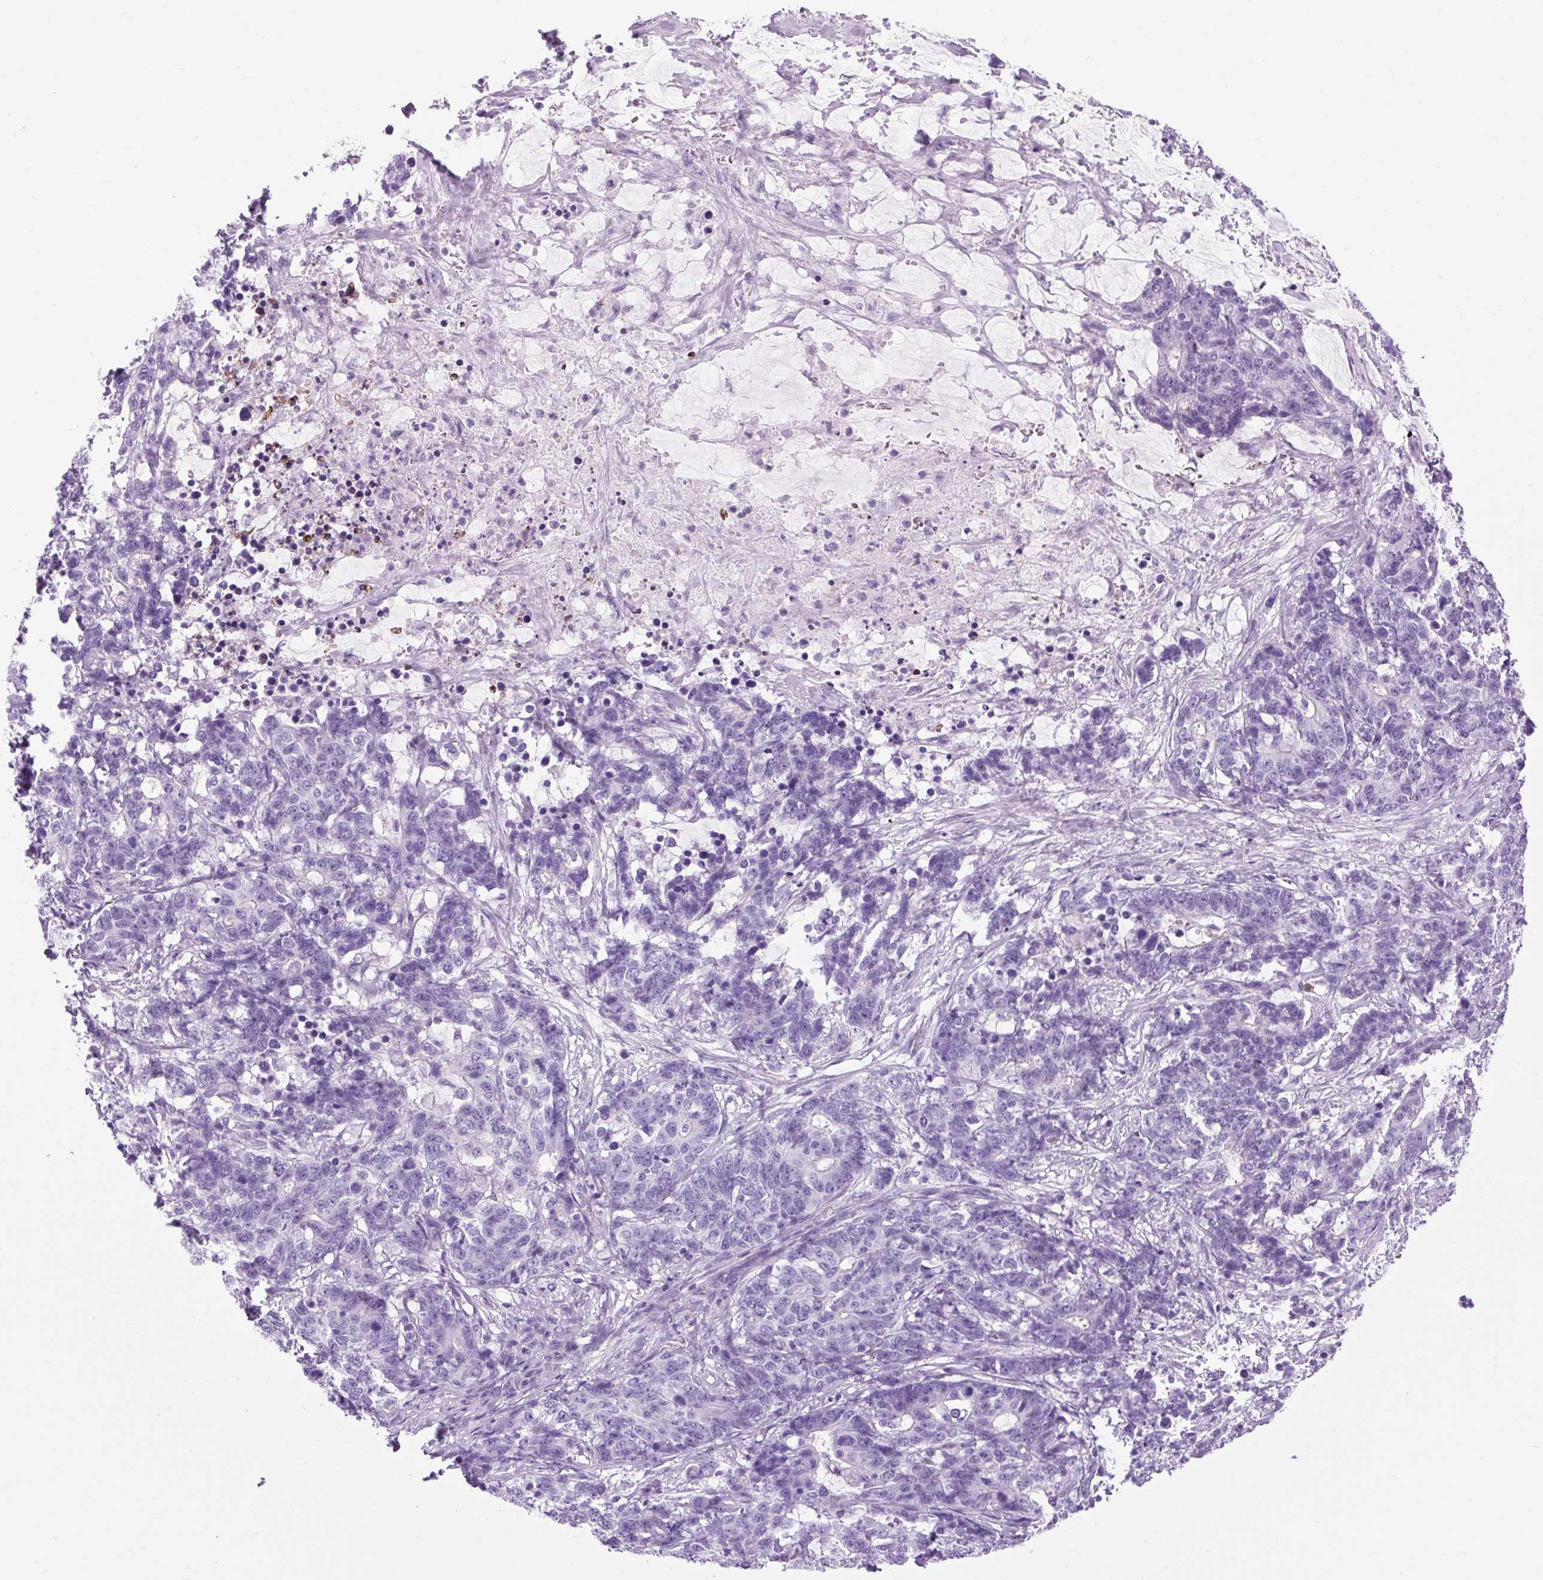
{"staining": {"intensity": "negative", "quantity": "none", "location": "none"}, "tissue": "stomach cancer", "cell_type": "Tumor cells", "image_type": "cancer", "snomed": [{"axis": "morphology", "description": "Normal tissue, NOS"}, {"axis": "morphology", "description": "Adenocarcinoma, NOS"}, {"axis": "topography", "description": "Stomach"}], "caption": "A high-resolution micrograph shows immunohistochemistry staining of stomach adenocarcinoma, which displays no significant staining in tumor cells.", "gene": "OOEP", "patient": {"sex": "female", "age": 64}}